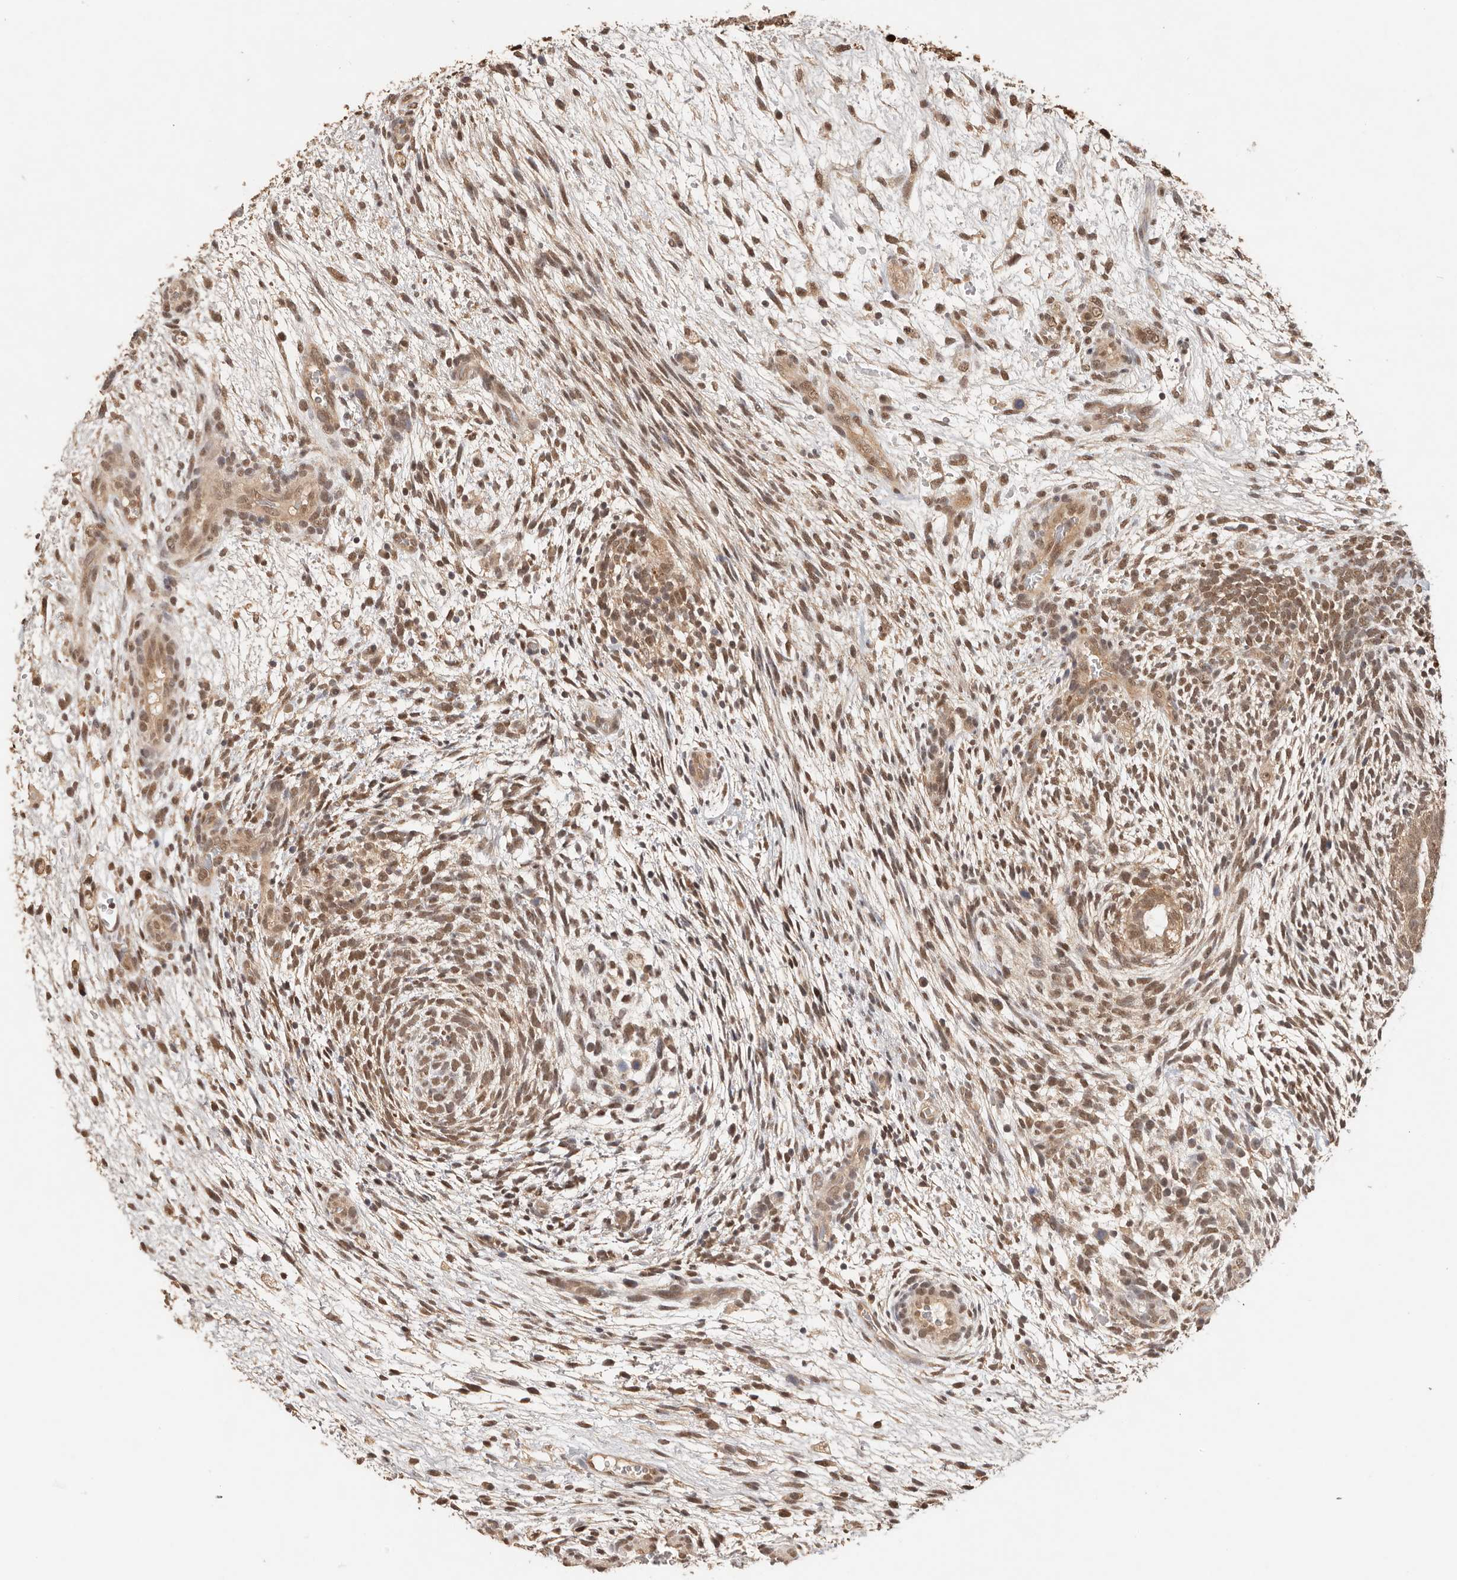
{"staining": {"intensity": "moderate", "quantity": ">75%", "location": "cytoplasmic/membranous,nuclear"}, "tissue": "testis cancer", "cell_type": "Tumor cells", "image_type": "cancer", "snomed": [{"axis": "morphology", "description": "Carcinoma, Embryonal, NOS"}, {"axis": "topography", "description": "Testis"}], "caption": "A brown stain highlights moderate cytoplasmic/membranous and nuclear positivity of a protein in human testis embryonal carcinoma tumor cells.", "gene": "PSMA5", "patient": {"sex": "male", "age": 37}}